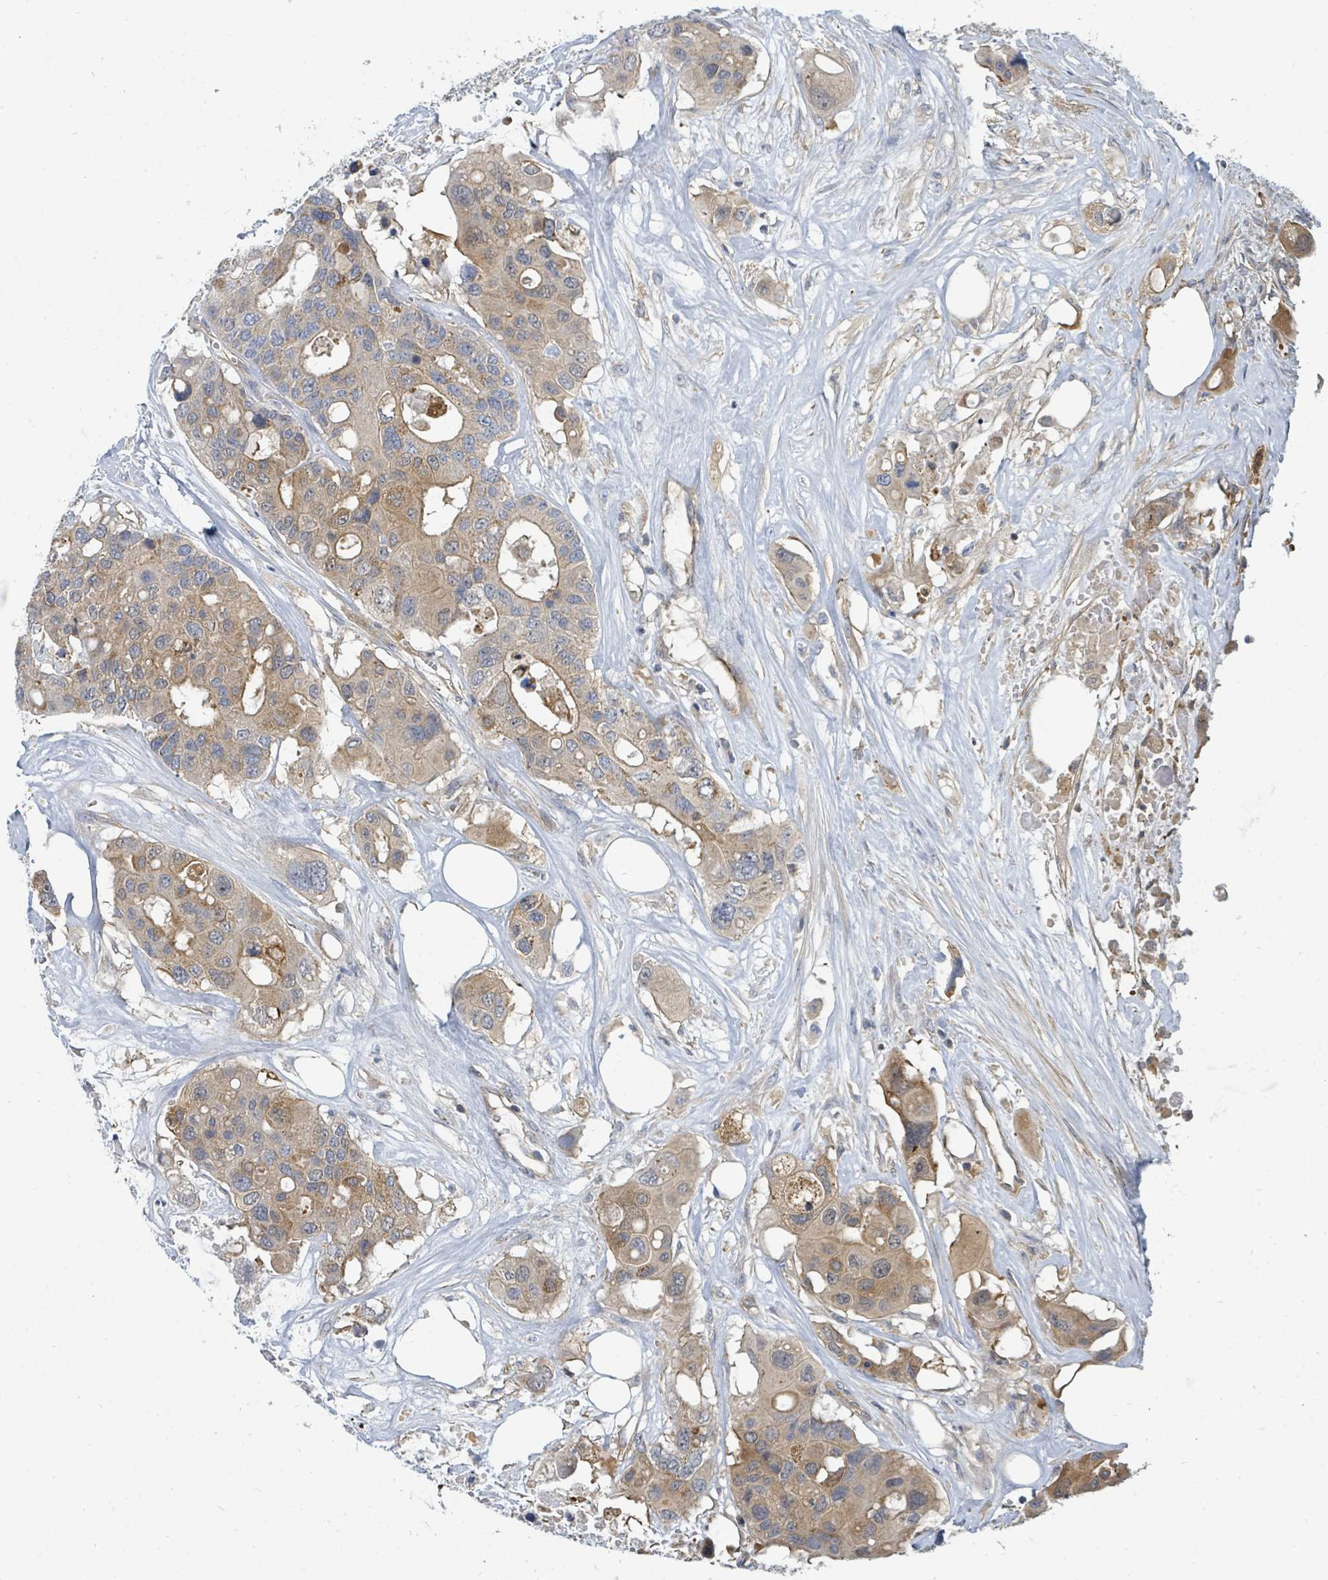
{"staining": {"intensity": "weak", "quantity": ">75%", "location": "cytoplasmic/membranous"}, "tissue": "colorectal cancer", "cell_type": "Tumor cells", "image_type": "cancer", "snomed": [{"axis": "morphology", "description": "Adenocarcinoma, NOS"}, {"axis": "topography", "description": "Colon"}], "caption": "Immunohistochemistry (IHC) histopathology image of neoplastic tissue: human colorectal adenocarcinoma stained using immunohistochemistry (IHC) exhibits low levels of weak protein expression localized specifically in the cytoplasmic/membranous of tumor cells, appearing as a cytoplasmic/membranous brown color.", "gene": "BOLA2B", "patient": {"sex": "male", "age": 77}}